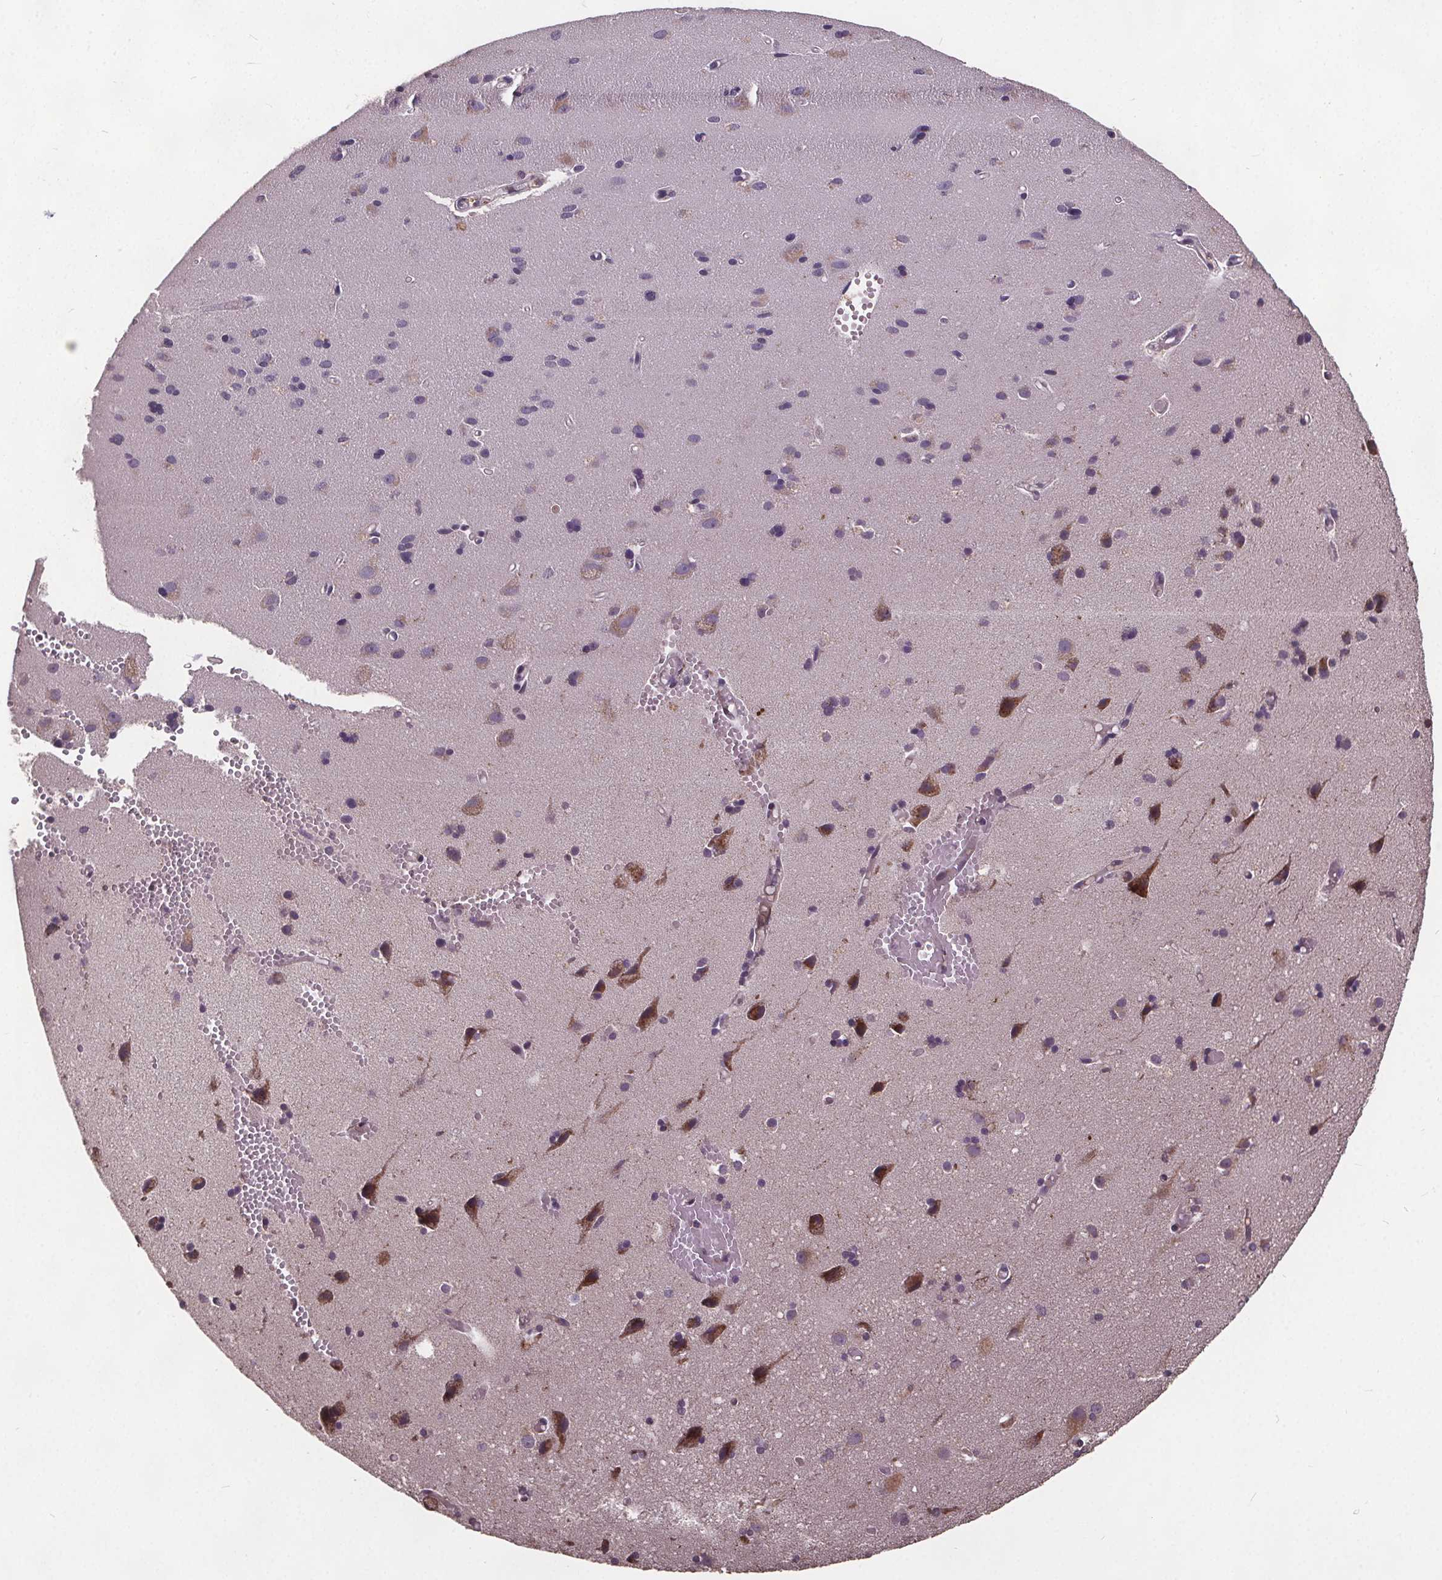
{"staining": {"intensity": "negative", "quantity": "none", "location": "none"}, "tissue": "cerebral cortex", "cell_type": "Endothelial cells", "image_type": "normal", "snomed": [{"axis": "morphology", "description": "Normal tissue, NOS"}, {"axis": "morphology", "description": "Glioma, malignant, High grade"}, {"axis": "topography", "description": "Cerebral cortex"}], "caption": "Protein analysis of normal cerebral cortex exhibits no significant staining in endothelial cells.", "gene": "USP9X", "patient": {"sex": "male", "age": 71}}